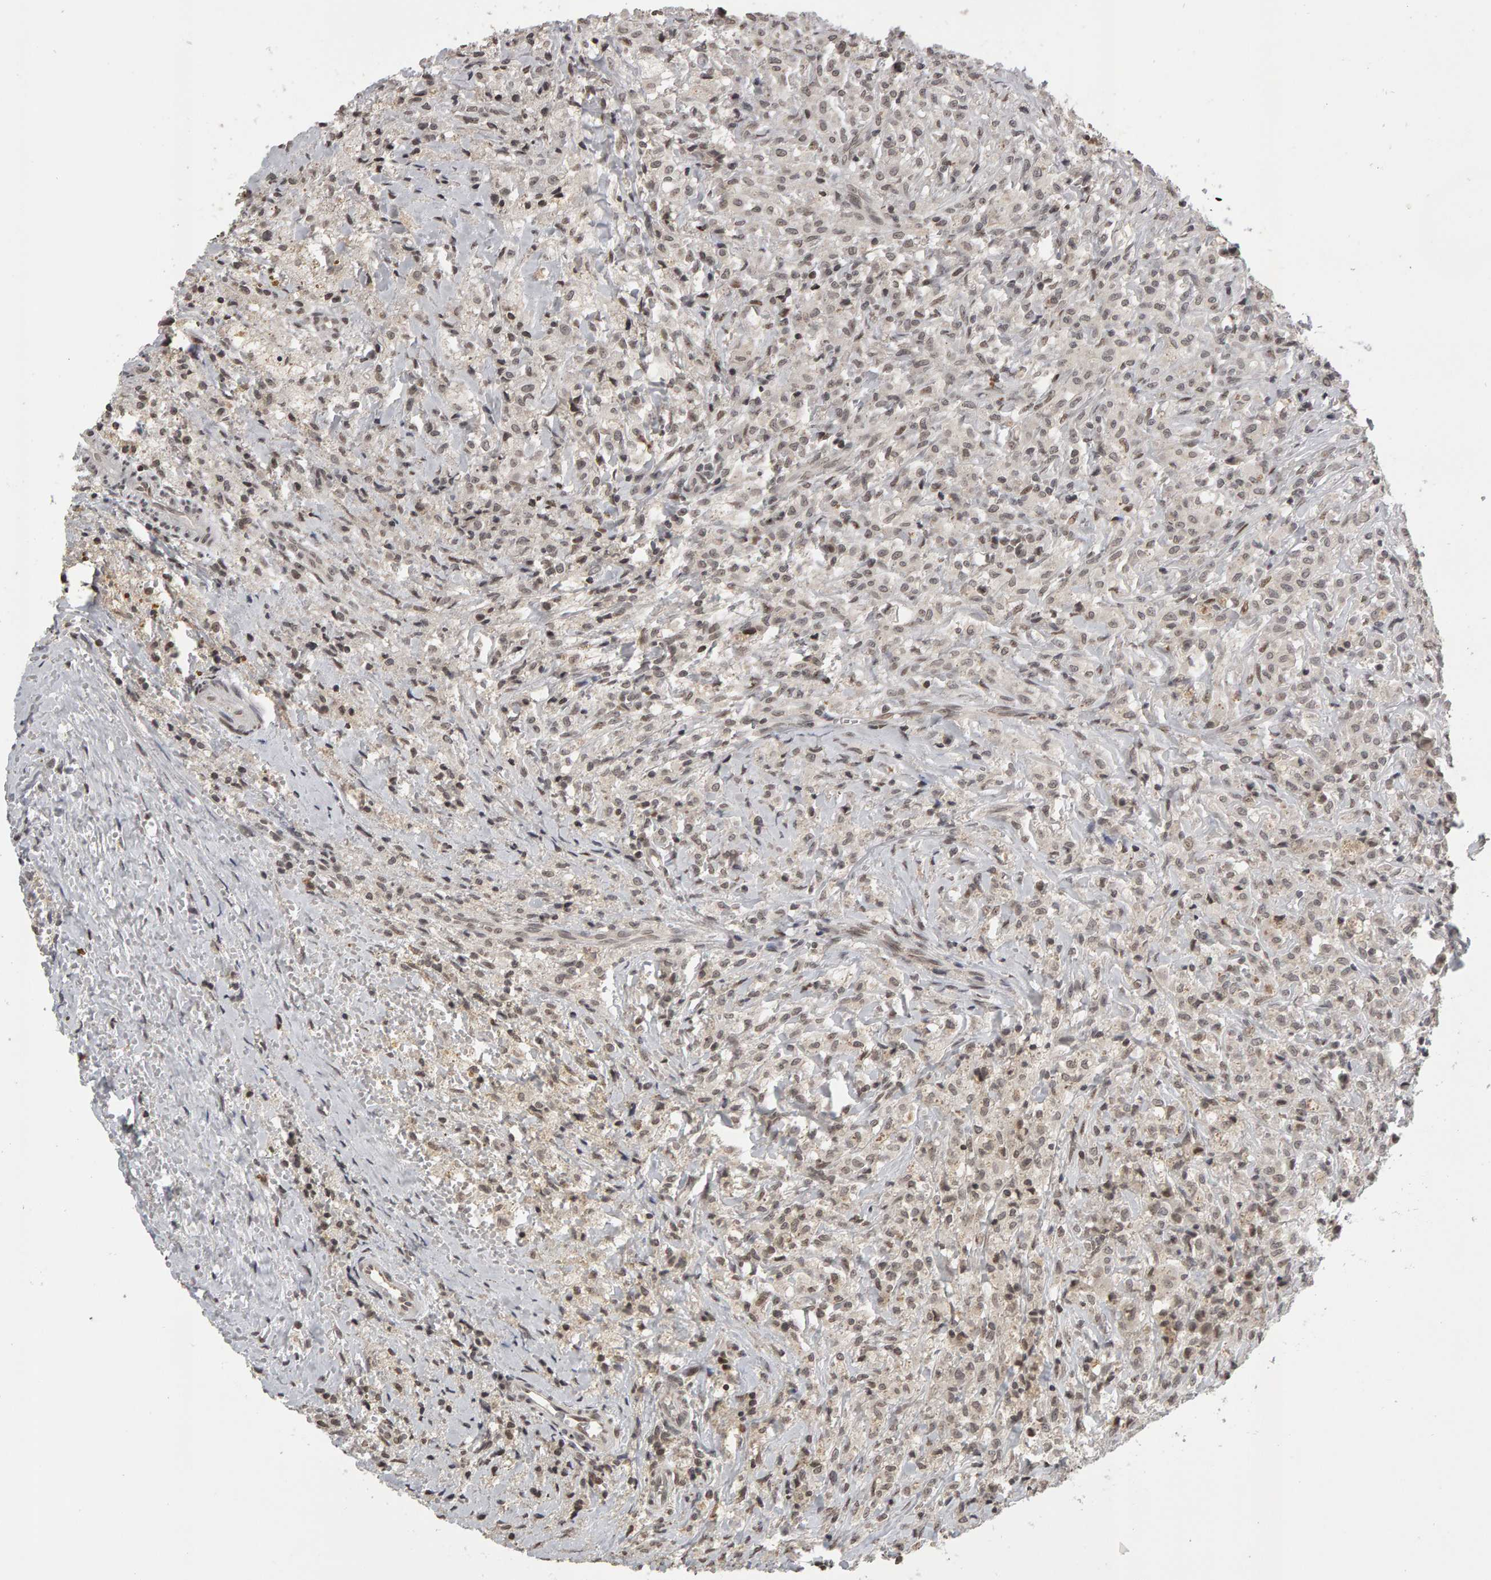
{"staining": {"intensity": "weak", "quantity": ">75%", "location": "nuclear"}, "tissue": "testis cancer", "cell_type": "Tumor cells", "image_type": "cancer", "snomed": [{"axis": "morphology", "description": "Carcinoma, Embryonal, NOS"}, {"axis": "topography", "description": "Testis"}], "caption": "IHC histopathology image of neoplastic tissue: human testis cancer (embryonal carcinoma) stained using IHC shows low levels of weak protein expression localized specifically in the nuclear of tumor cells, appearing as a nuclear brown color.", "gene": "TRAM1", "patient": {"sex": "male", "age": 2}}